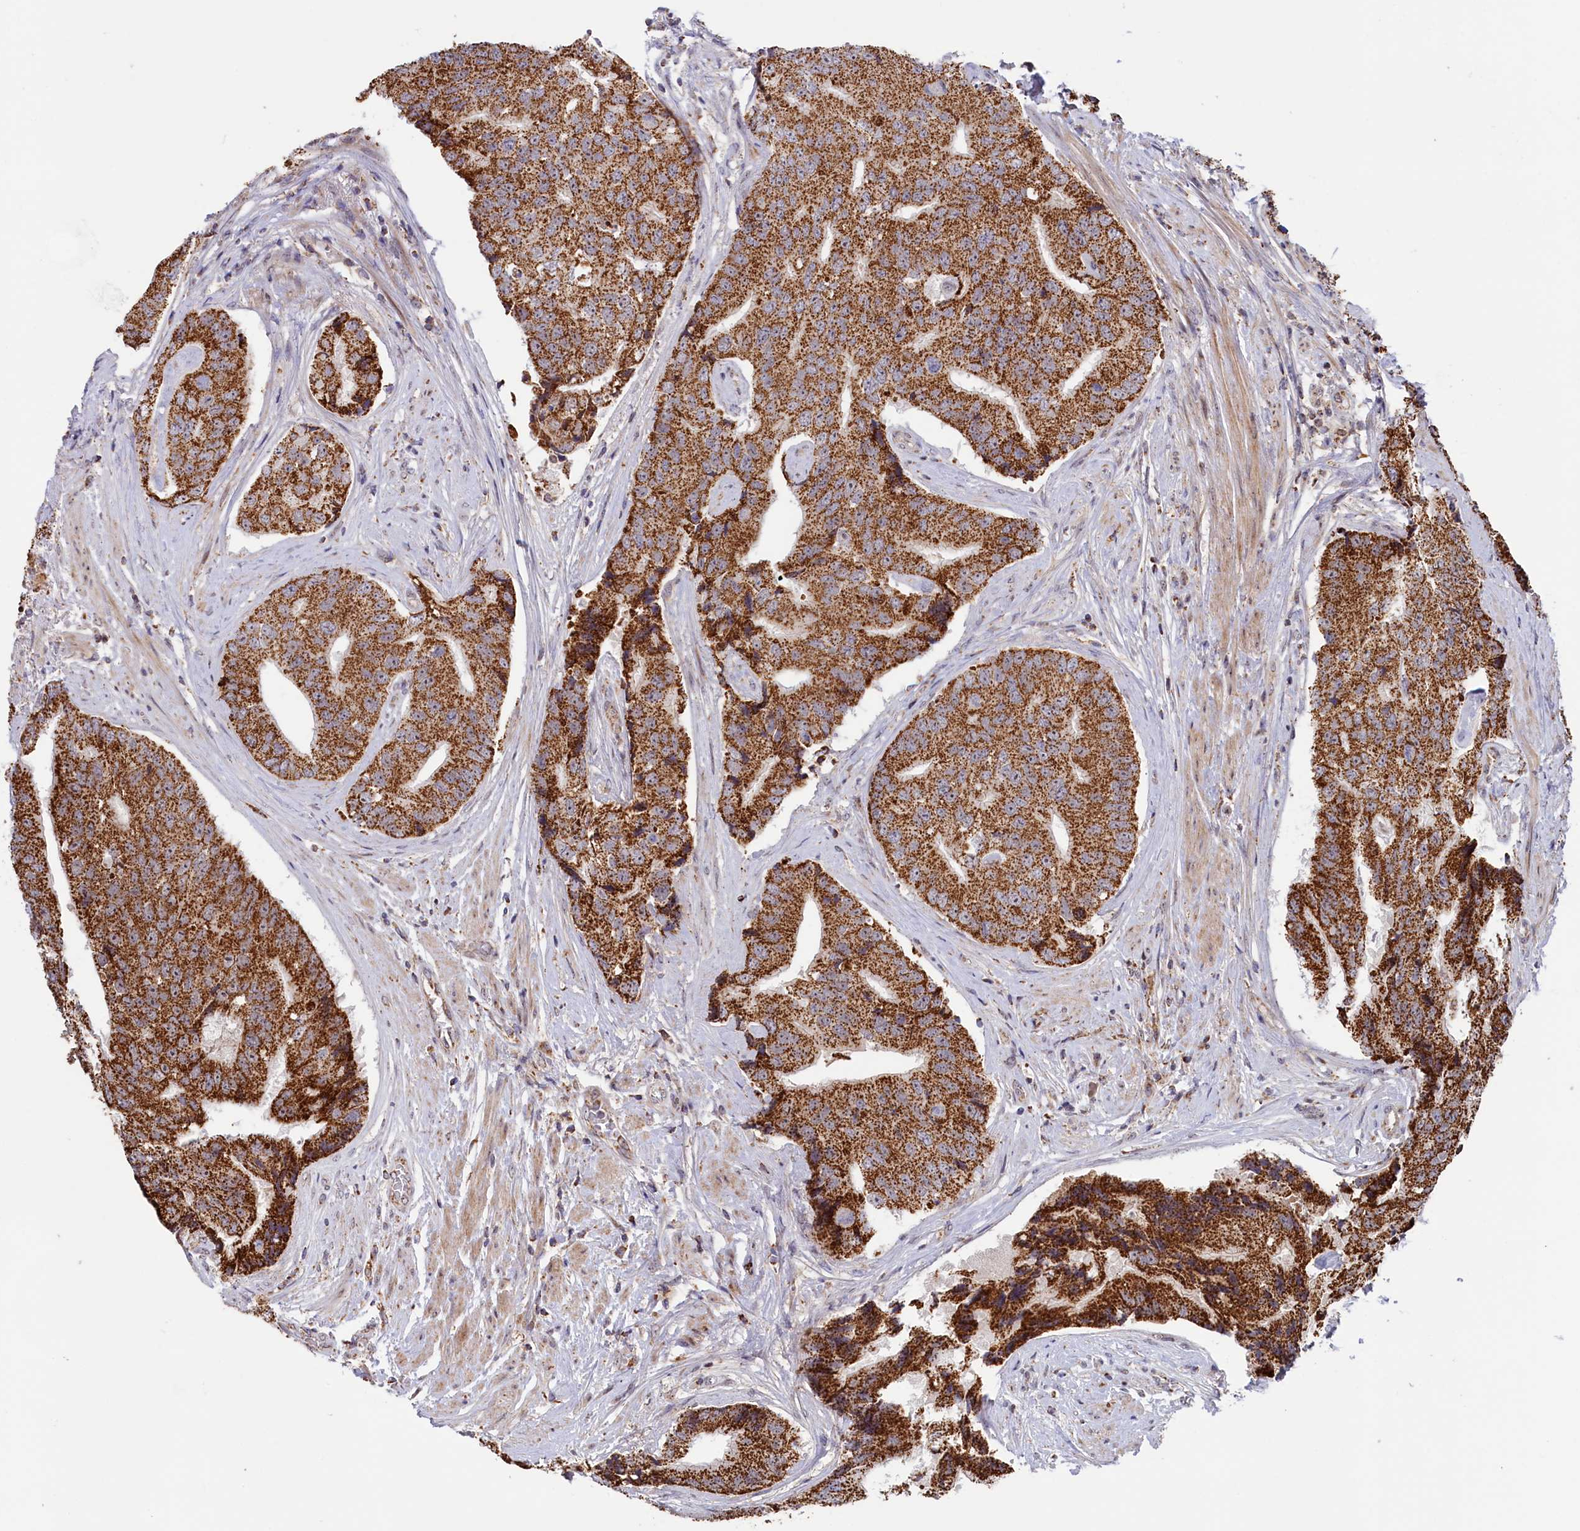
{"staining": {"intensity": "strong", "quantity": ">75%", "location": "cytoplasmic/membranous"}, "tissue": "prostate cancer", "cell_type": "Tumor cells", "image_type": "cancer", "snomed": [{"axis": "morphology", "description": "Adenocarcinoma, High grade"}, {"axis": "topography", "description": "Prostate"}], "caption": "IHC staining of prostate cancer (high-grade adenocarcinoma), which demonstrates high levels of strong cytoplasmic/membranous staining in approximately >75% of tumor cells indicating strong cytoplasmic/membranous protein positivity. The staining was performed using DAB (3,3'-diaminobenzidine) (brown) for protein detection and nuclei were counterstained in hematoxylin (blue).", "gene": "DUS3L", "patient": {"sex": "male", "age": 70}}